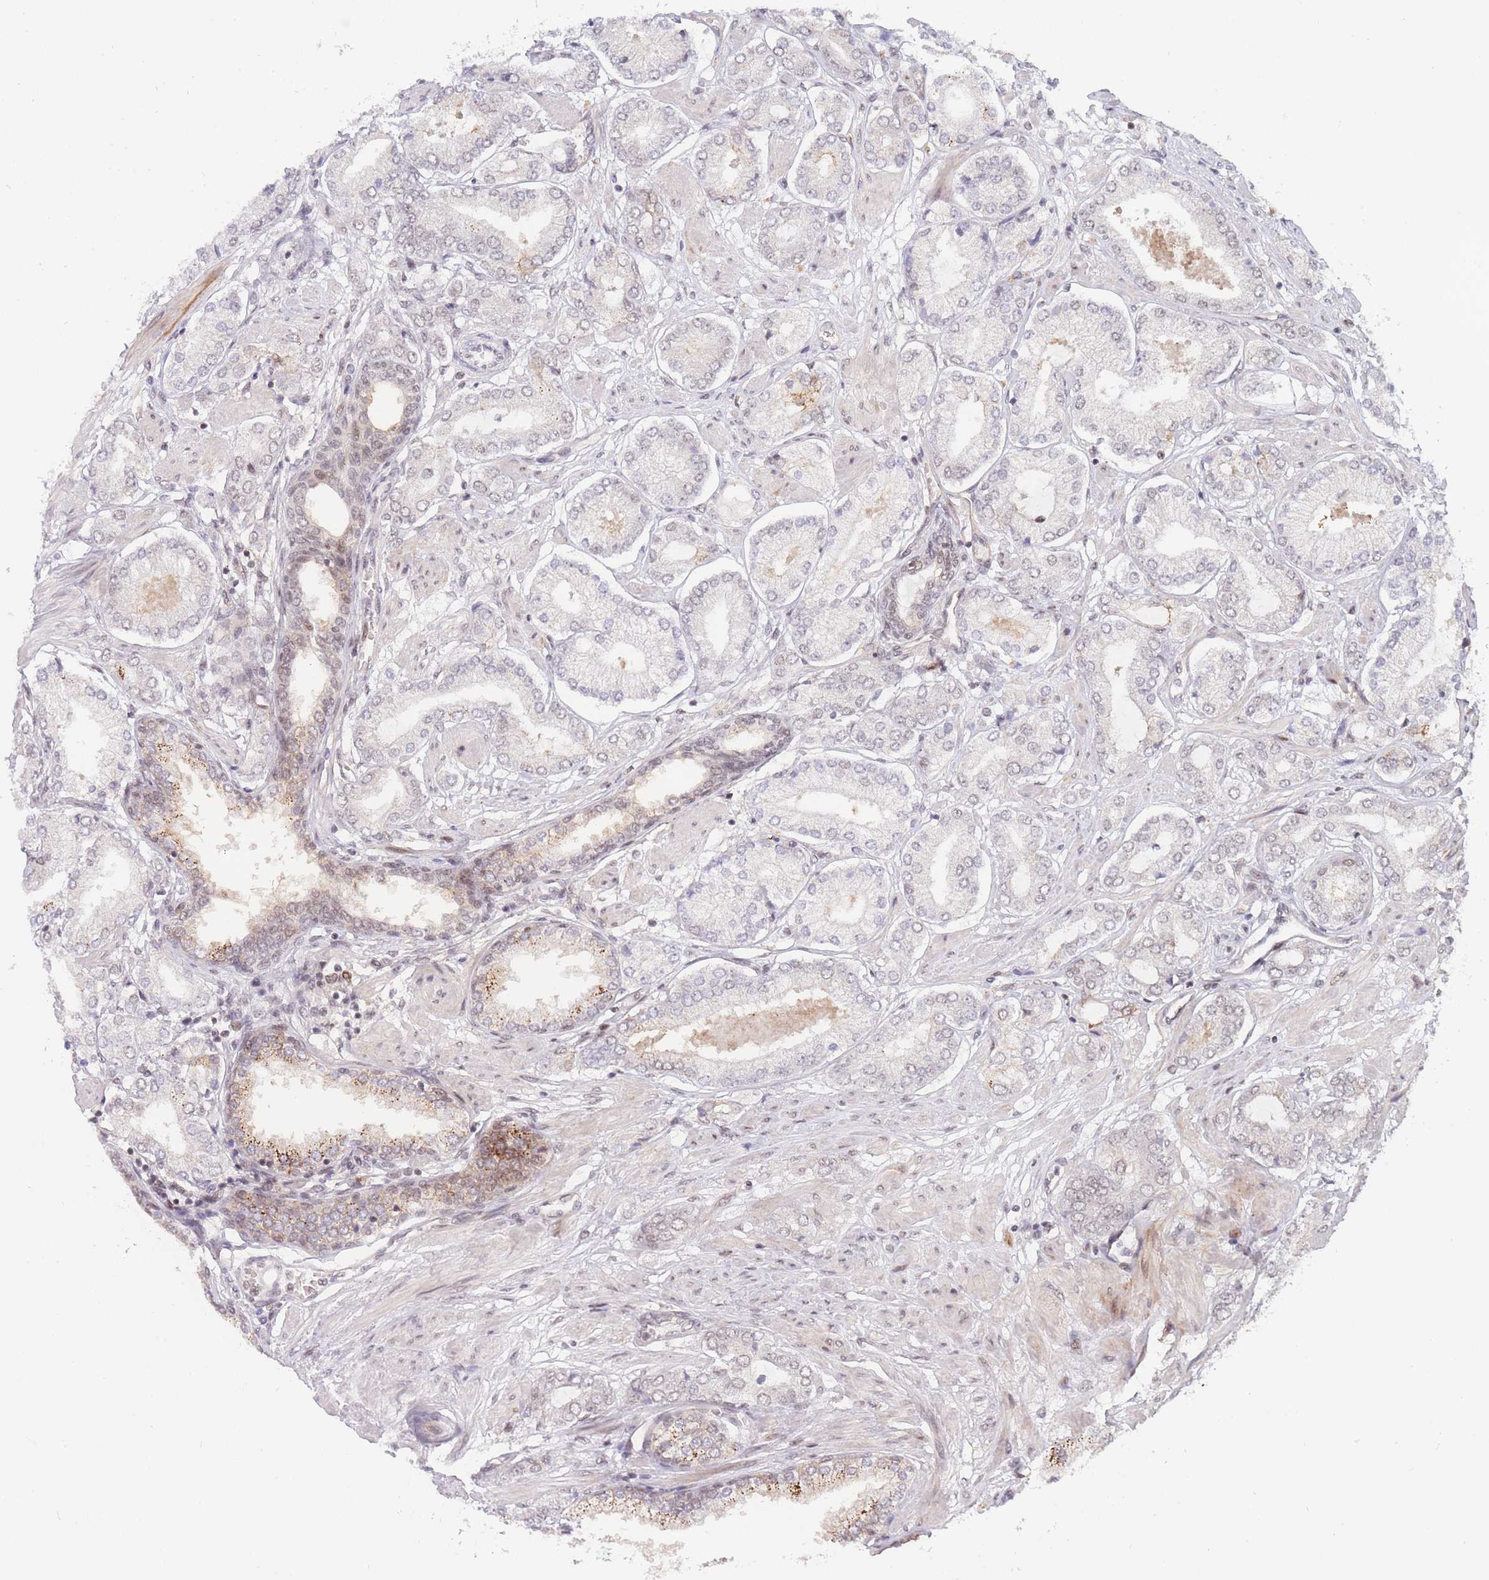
{"staining": {"intensity": "strong", "quantity": "25%-75%", "location": "cytoplasmic/membranous"}, "tissue": "prostate cancer", "cell_type": "Tumor cells", "image_type": "cancer", "snomed": [{"axis": "morphology", "description": "Adenocarcinoma, High grade"}, {"axis": "topography", "description": "Prostate and seminal vesicle, NOS"}], "caption": "IHC micrograph of neoplastic tissue: human adenocarcinoma (high-grade) (prostate) stained using immunohistochemistry demonstrates high levels of strong protein expression localized specifically in the cytoplasmic/membranous of tumor cells, appearing as a cytoplasmic/membranous brown color.", "gene": "BOD1L1", "patient": {"sex": "male", "age": 64}}